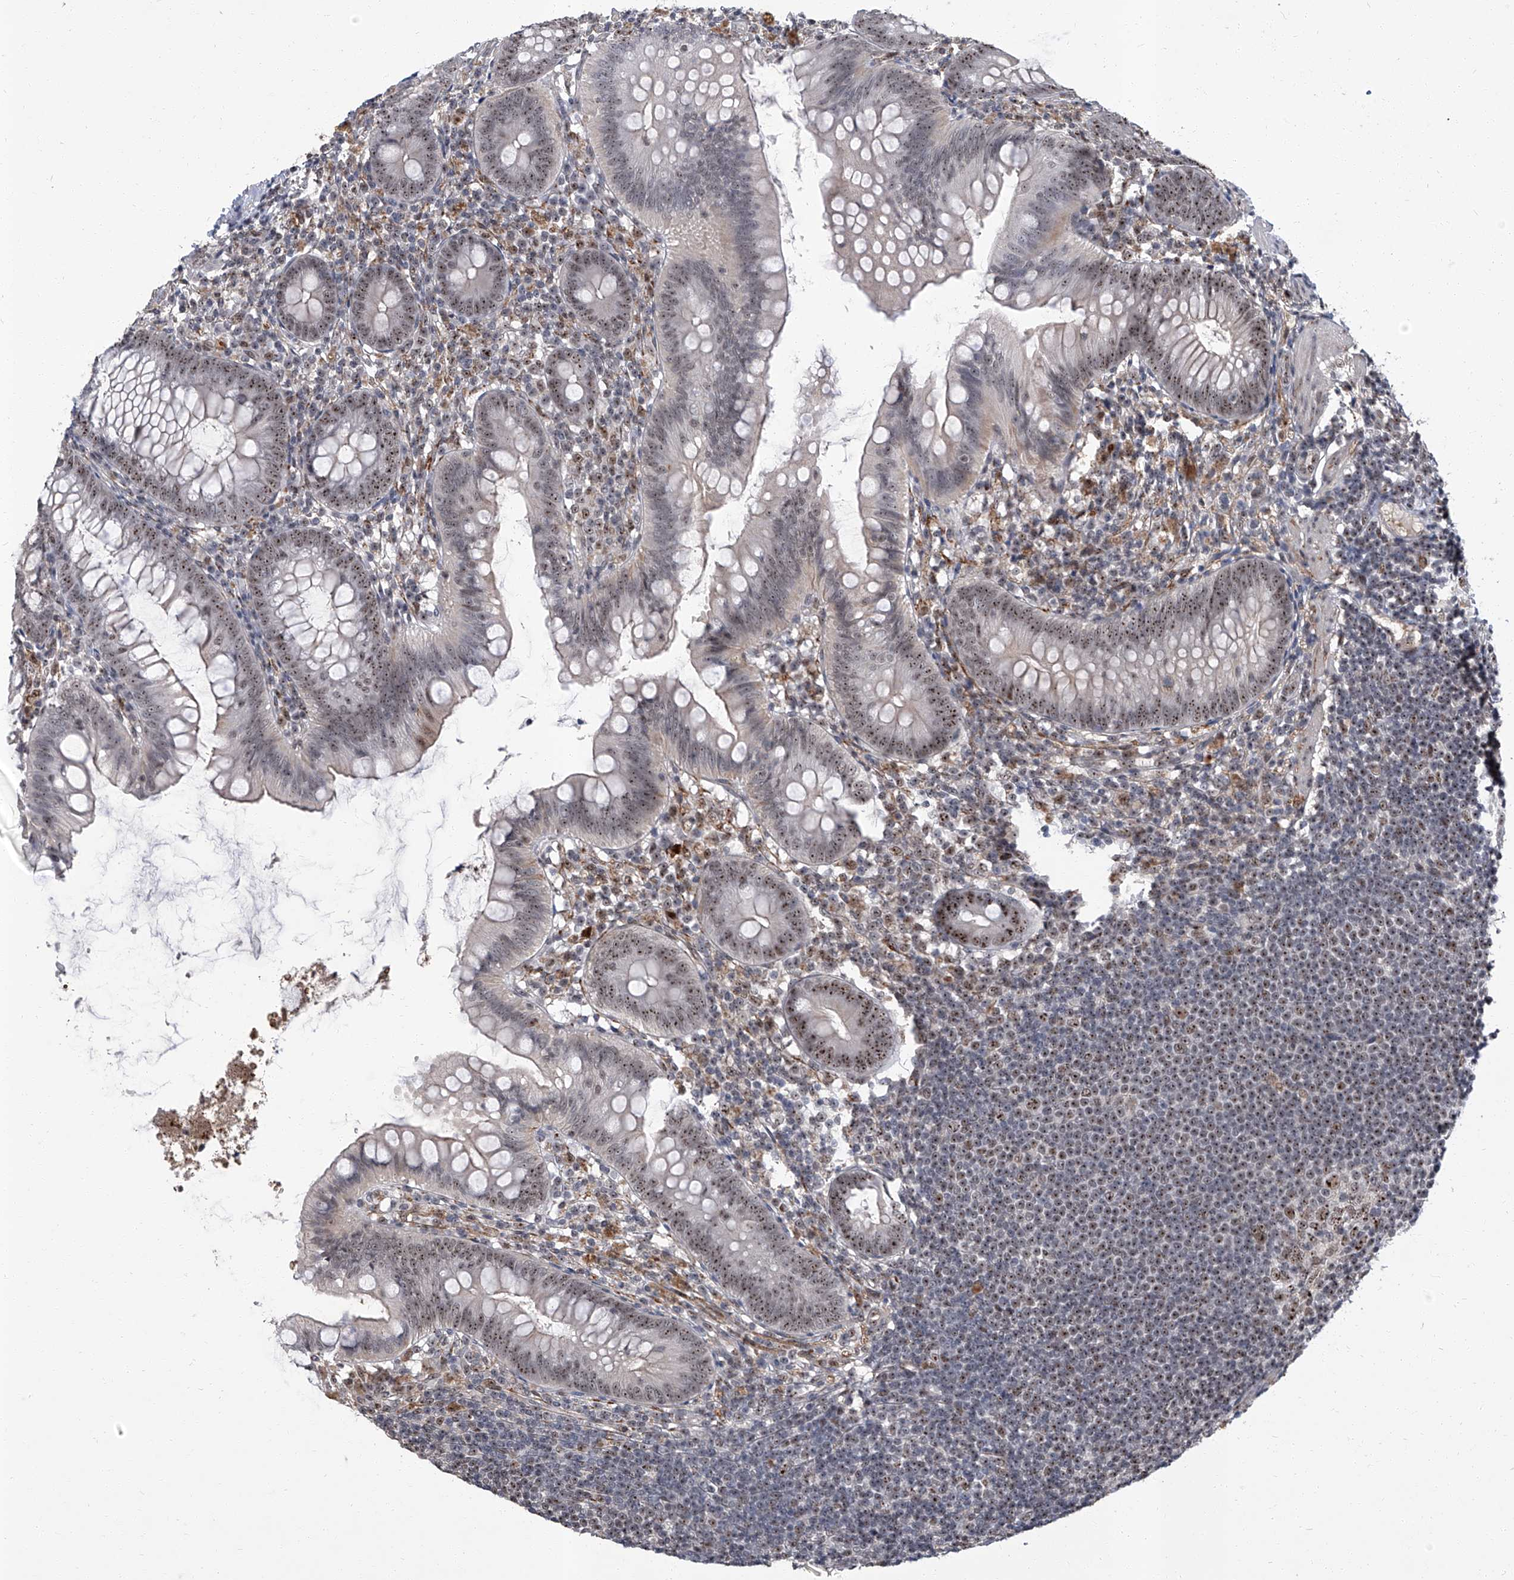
{"staining": {"intensity": "moderate", "quantity": ">75%", "location": "nuclear"}, "tissue": "appendix", "cell_type": "Glandular cells", "image_type": "normal", "snomed": [{"axis": "morphology", "description": "Normal tissue, NOS"}, {"axis": "topography", "description": "Appendix"}], "caption": "Appendix stained with DAB immunohistochemistry displays medium levels of moderate nuclear expression in about >75% of glandular cells. The protein is stained brown, and the nuclei are stained in blue (DAB IHC with brightfield microscopy, high magnification).", "gene": "CMTR1", "patient": {"sex": "female", "age": 62}}